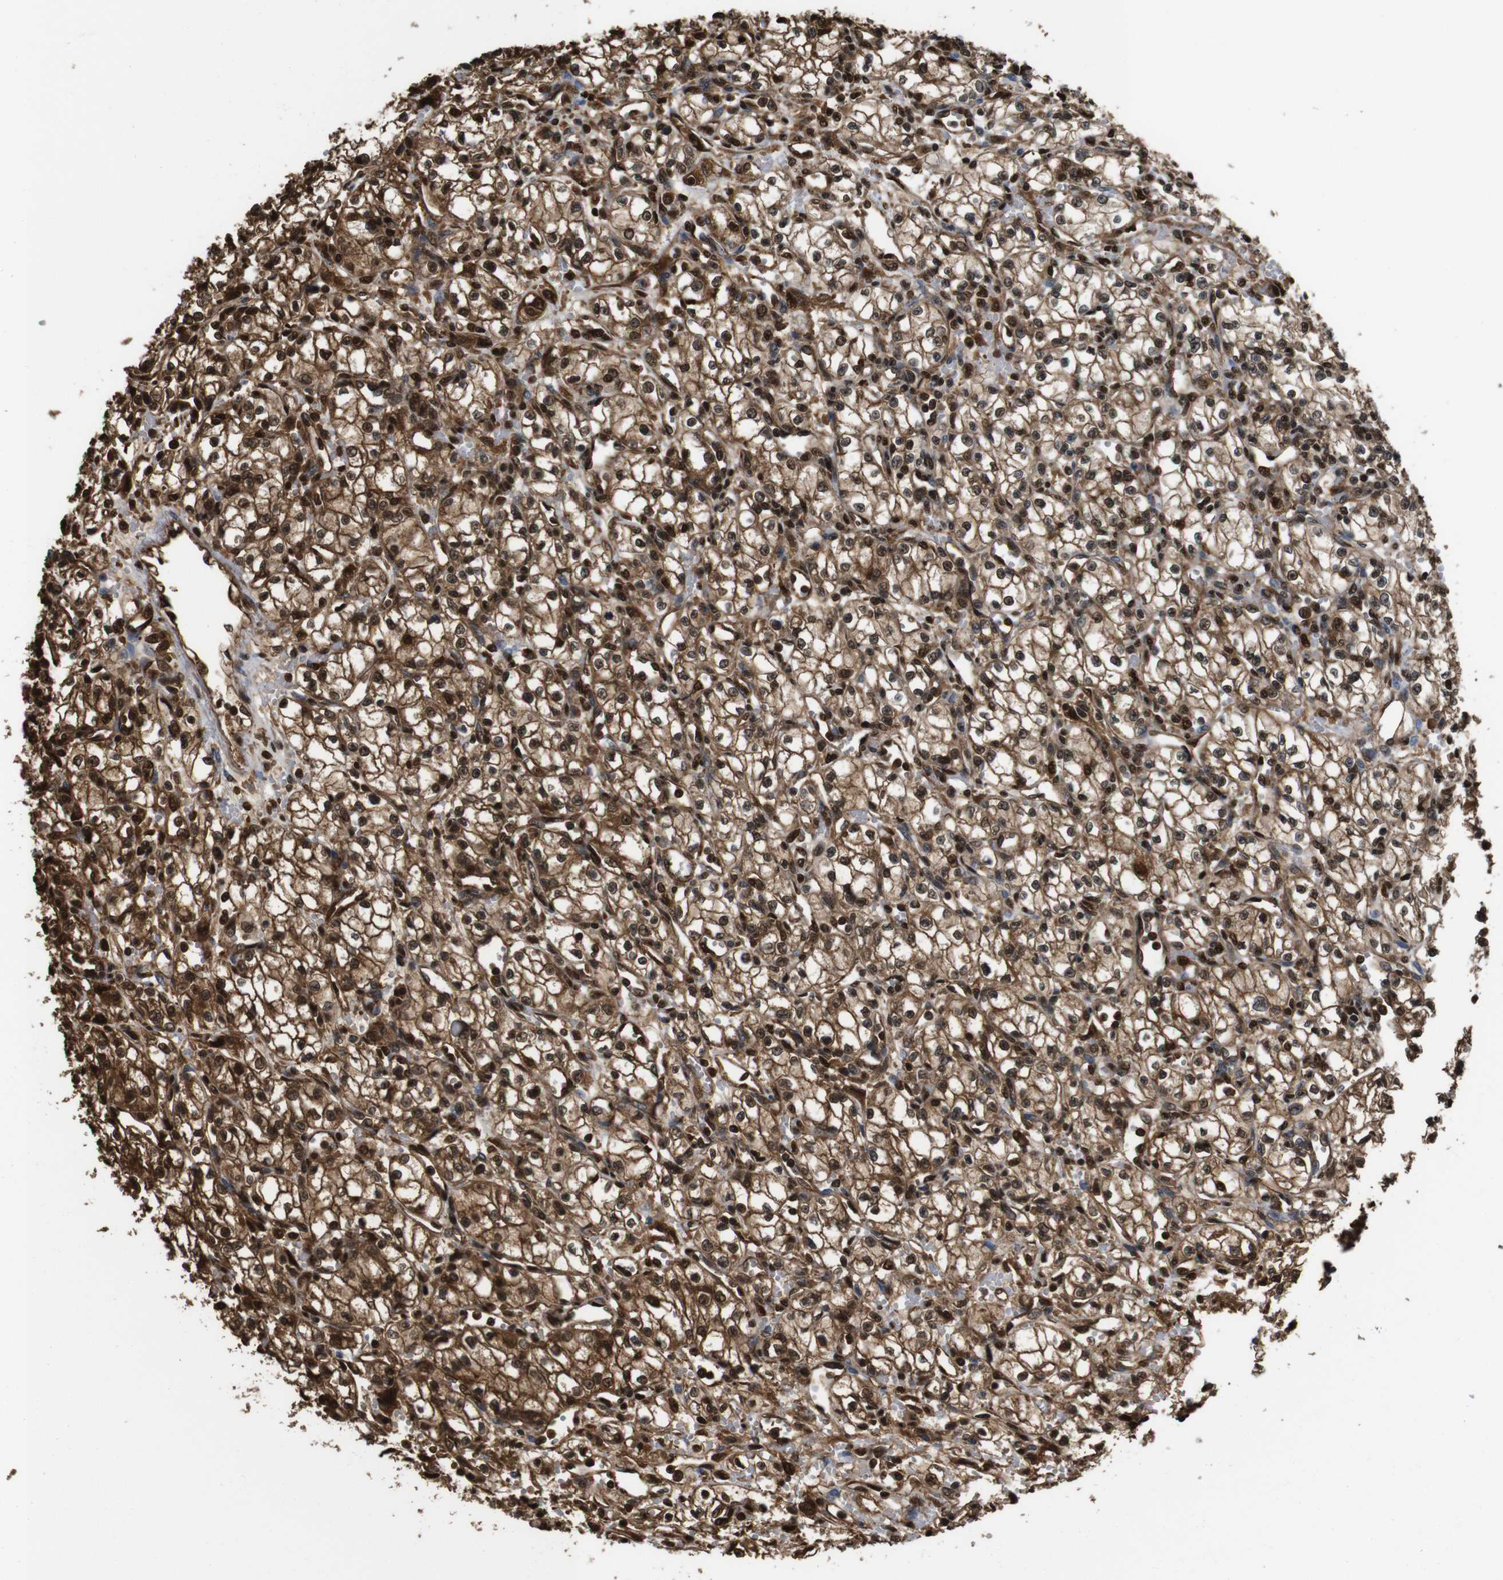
{"staining": {"intensity": "moderate", "quantity": ">75%", "location": "cytoplasmic/membranous,nuclear"}, "tissue": "renal cancer", "cell_type": "Tumor cells", "image_type": "cancer", "snomed": [{"axis": "morphology", "description": "Normal tissue, NOS"}, {"axis": "morphology", "description": "Adenocarcinoma, NOS"}, {"axis": "topography", "description": "Kidney"}], "caption": "Renal cancer (adenocarcinoma) stained for a protein (brown) reveals moderate cytoplasmic/membranous and nuclear positive staining in about >75% of tumor cells.", "gene": "VCP", "patient": {"sex": "male", "age": 59}}